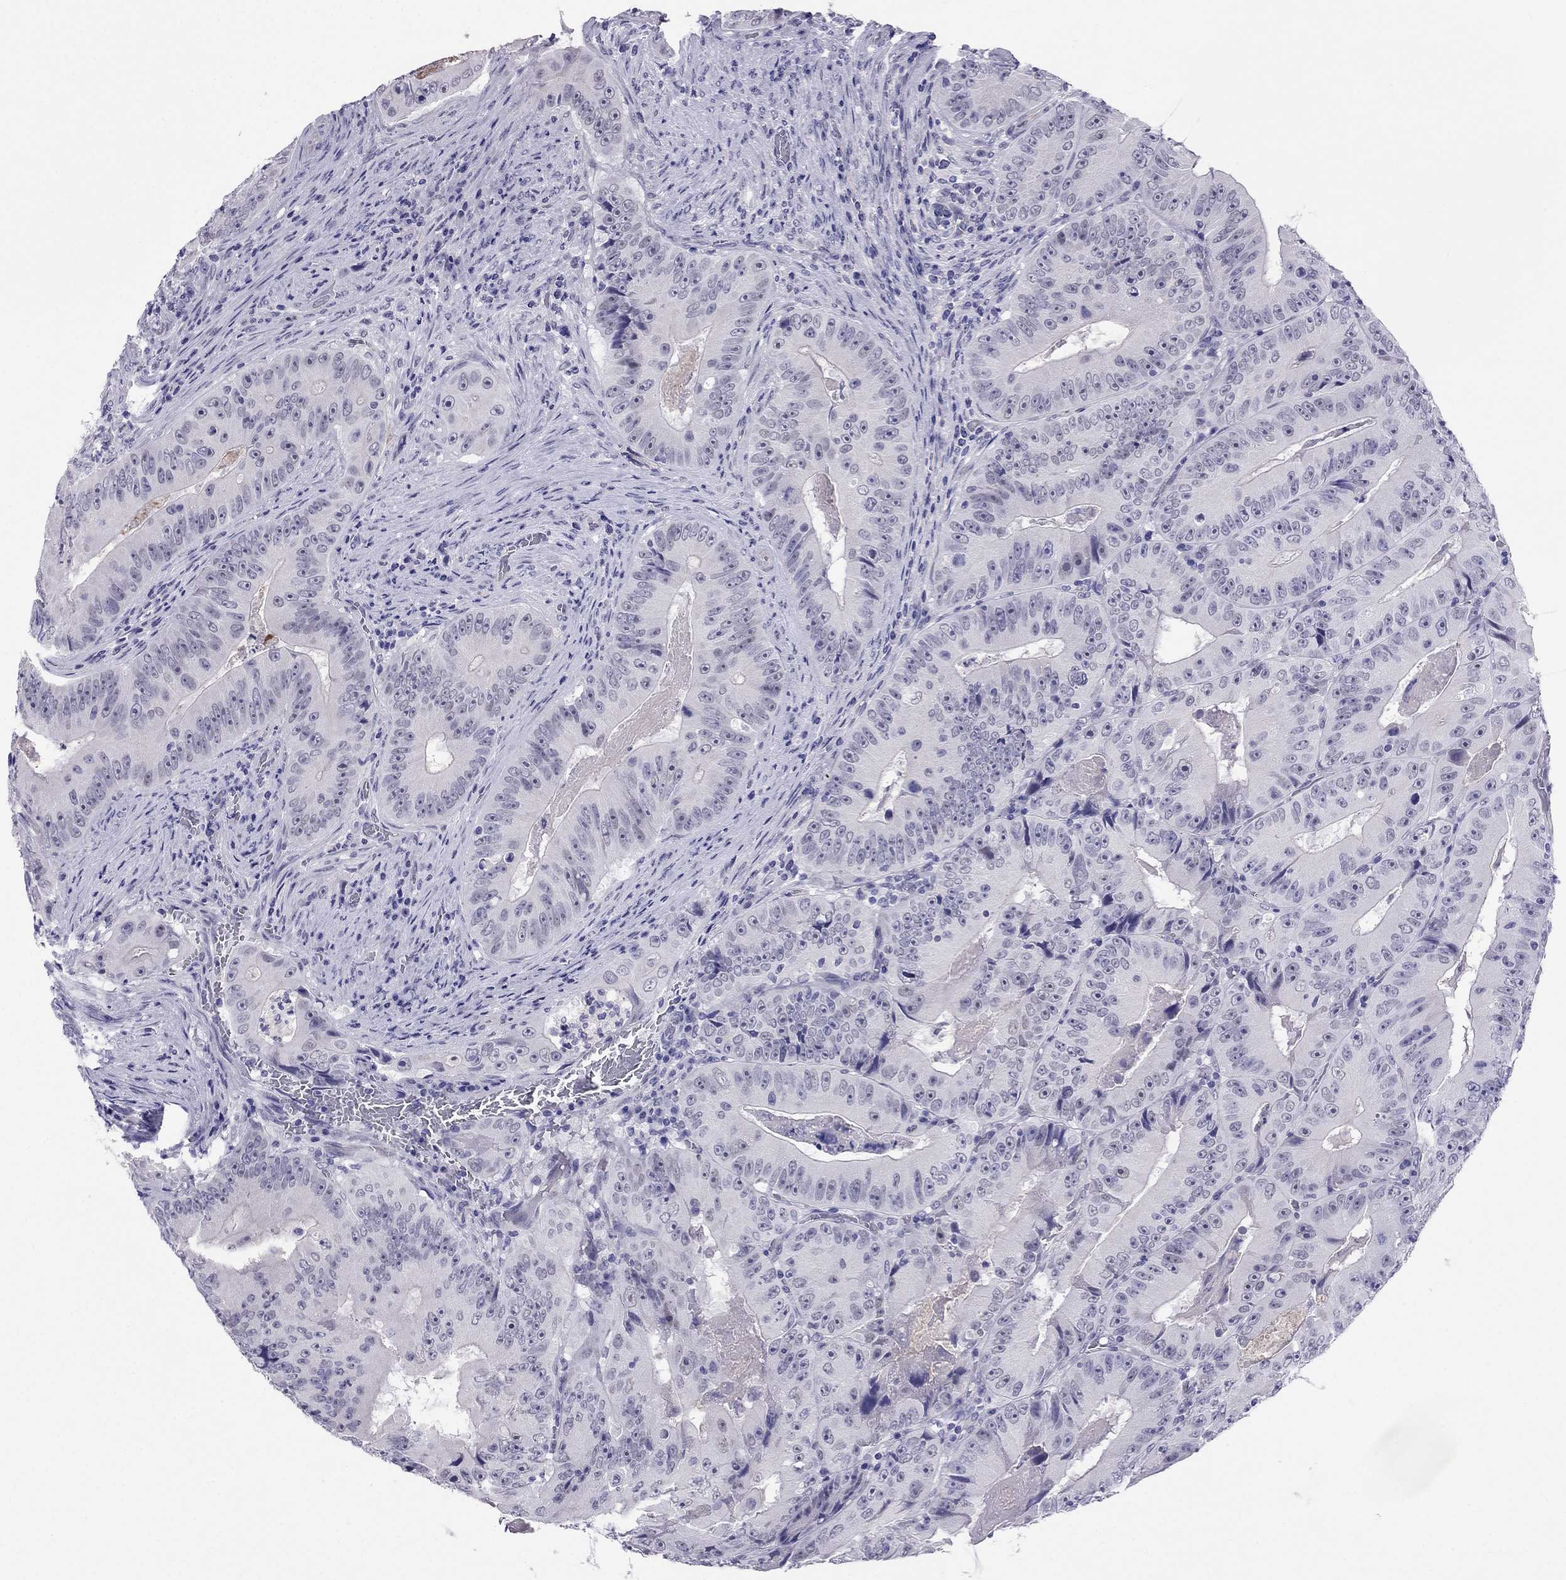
{"staining": {"intensity": "negative", "quantity": "none", "location": "none"}, "tissue": "colorectal cancer", "cell_type": "Tumor cells", "image_type": "cancer", "snomed": [{"axis": "morphology", "description": "Adenocarcinoma, NOS"}, {"axis": "topography", "description": "Colon"}], "caption": "This is an immunohistochemistry histopathology image of human adenocarcinoma (colorectal). There is no expression in tumor cells.", "gene": "CROCC2", "patient": {"sex": "female", "age": 86}}